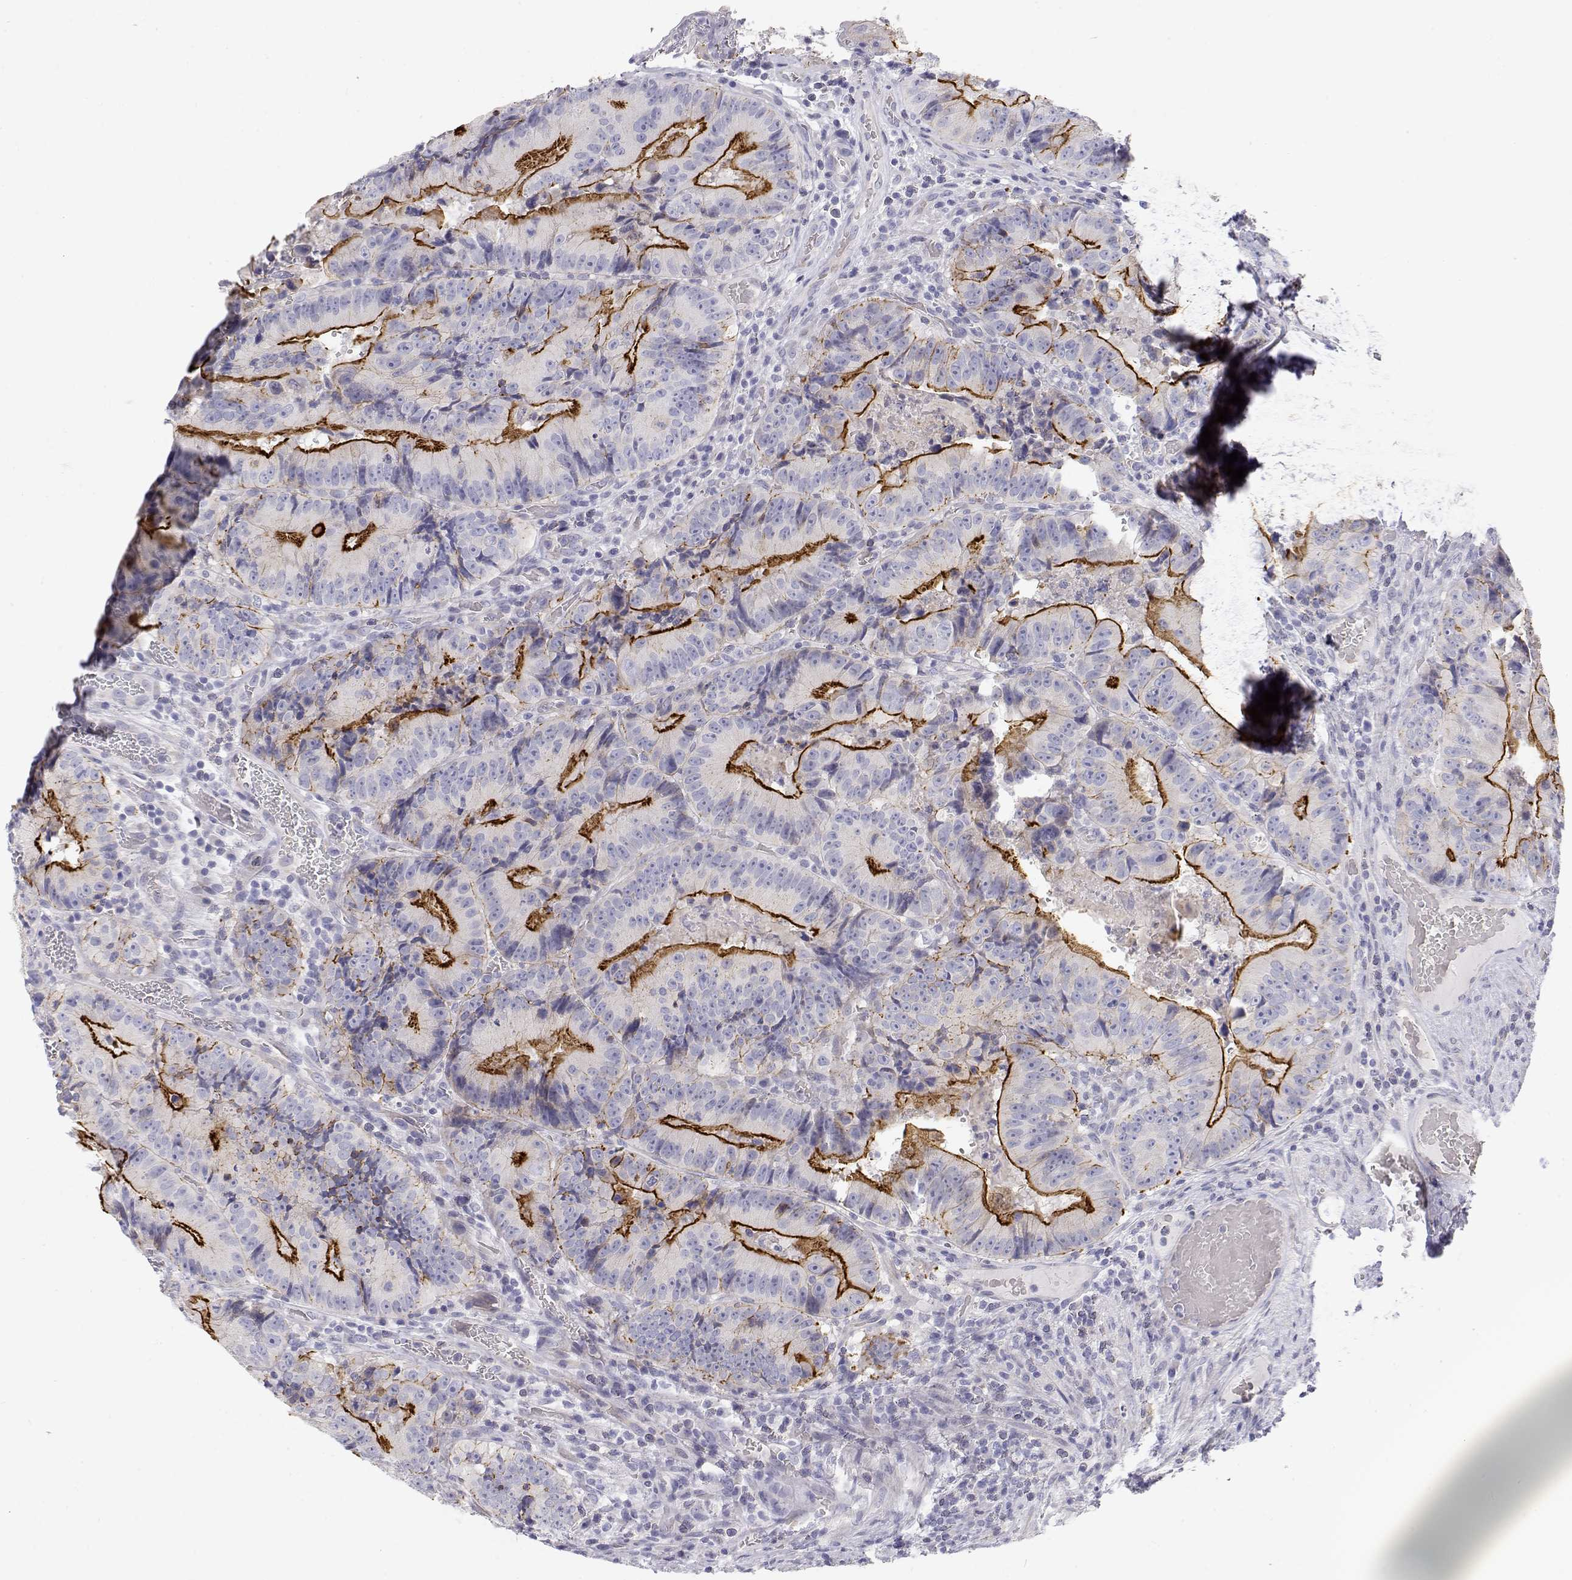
{"staining": {"intensity": "strong", "quantity": "<25%", "location": "cytoplasmic/membranous"}, "tissue": "colorectal cancer", "cell_type": "Tumor cells", "image_type": "cancer", "snomed": [{"axis": "morphology", "description": "Adenocarcinoma, NOS"}, {"axis": "topography", "description": "Colon"}], "caption": "Immunohistochemistry (IHC) (DAB (3,3'-diaminobenzidine)) staining of human colorectal cancer (adenocarcinoma) demonstrates strong cytoplasmic/membranous protein staining in about <25% of tumor cells. Using DAB (brown) and hematoxylin (blue) stains, captured at high magnification using brightfield microscopy.", "gene": "MISP", "patient": {"sex": "female", "age": 86}}